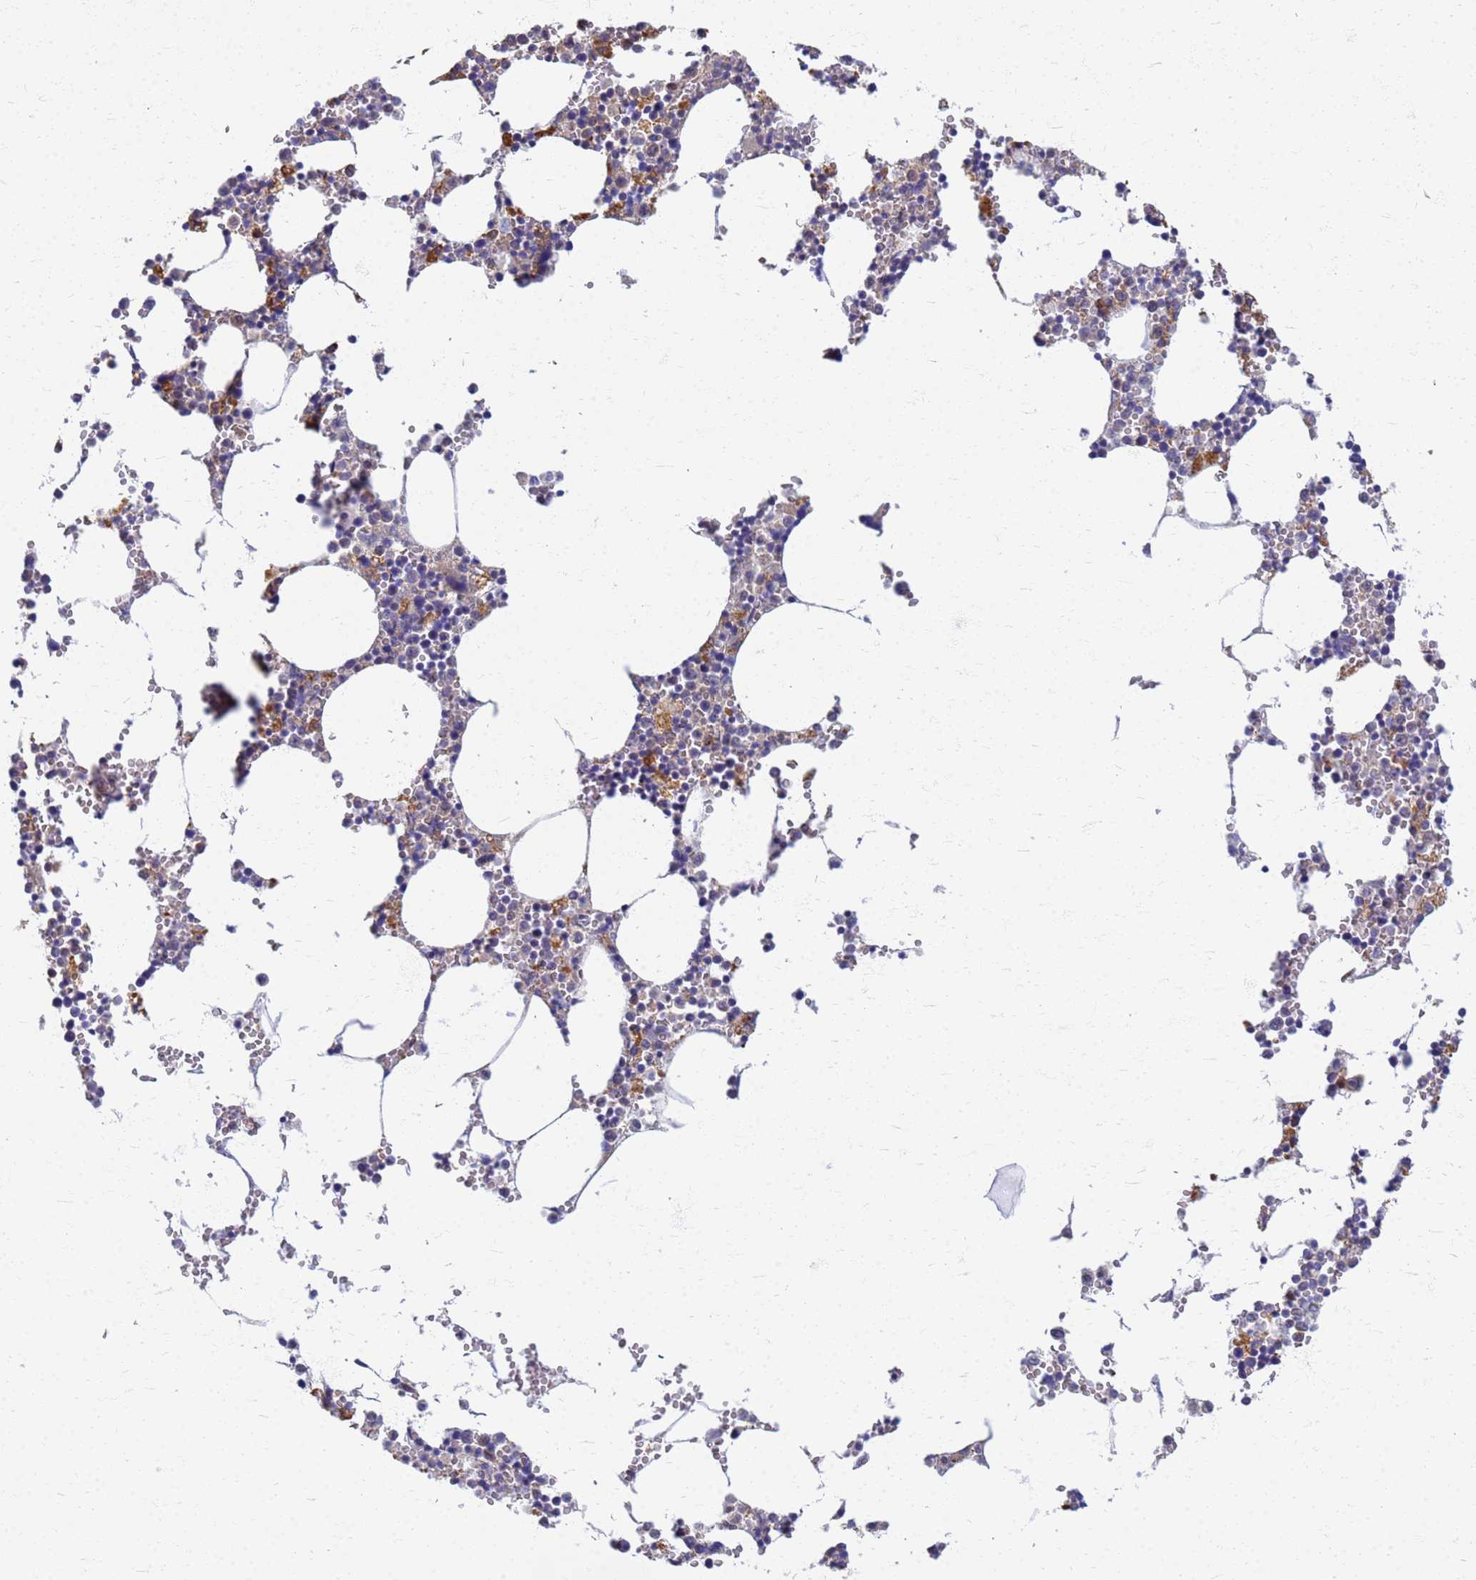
{"staining": {"intensity": "weak", "quantity": "<25%", "location": "cytoplasmic/membranous"}, "tissue": "bone marrow", "cell_type": "Hematopoietic cells", "image_type": "normal", "snomed": [{"axis": "morphology", "description": "Normal tissue, NOS"}, {"axis": "topography", "description": "Bone marrow"}], "caption": "A micrograph of bone marrow stained for a protein reveals no brown staining in hematopoietic cells.", "gene": "ATP6V1E1", "patient": {"sex": "female", "age": 64}}